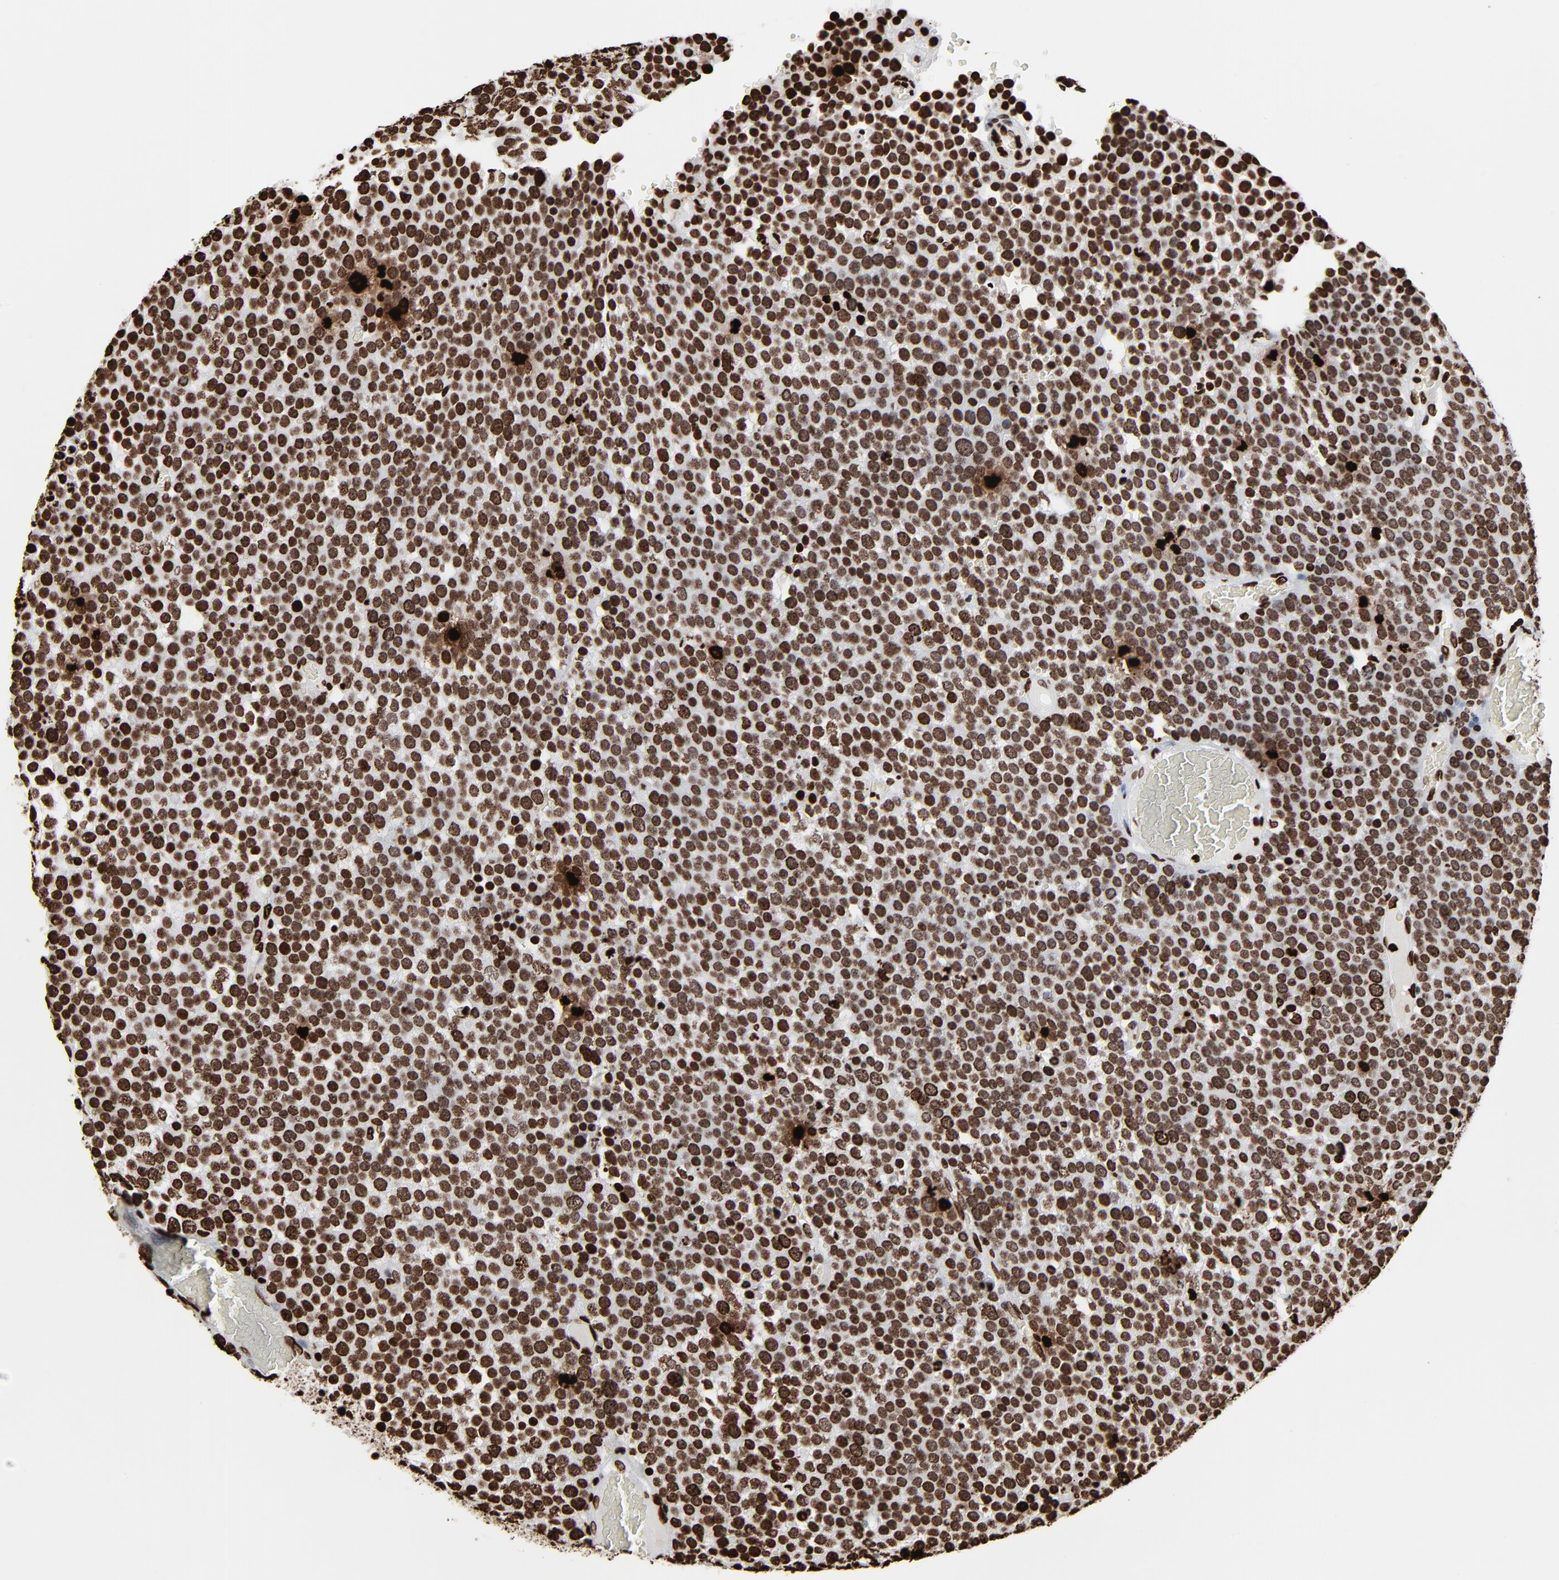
{"staining": {"intensity": "strong", "quantity": ">75%", "location": "nuclear"}, "tissue": "testis cancer", "cell_type": "Tumor cells", "image_type": "cancer", "snomed": [{"axis": "morphology", "description": "Seminoma, NOS"}, {"axis": "topography", "description": "Testis"}], "caption": "Immunohistochemistry of human testis cancer demonstrates high levels of strong nuclear expression in approximately >75% of tumor cells.", "gene": "H3-4", "patient": {"sex": "male", "age": 71}}